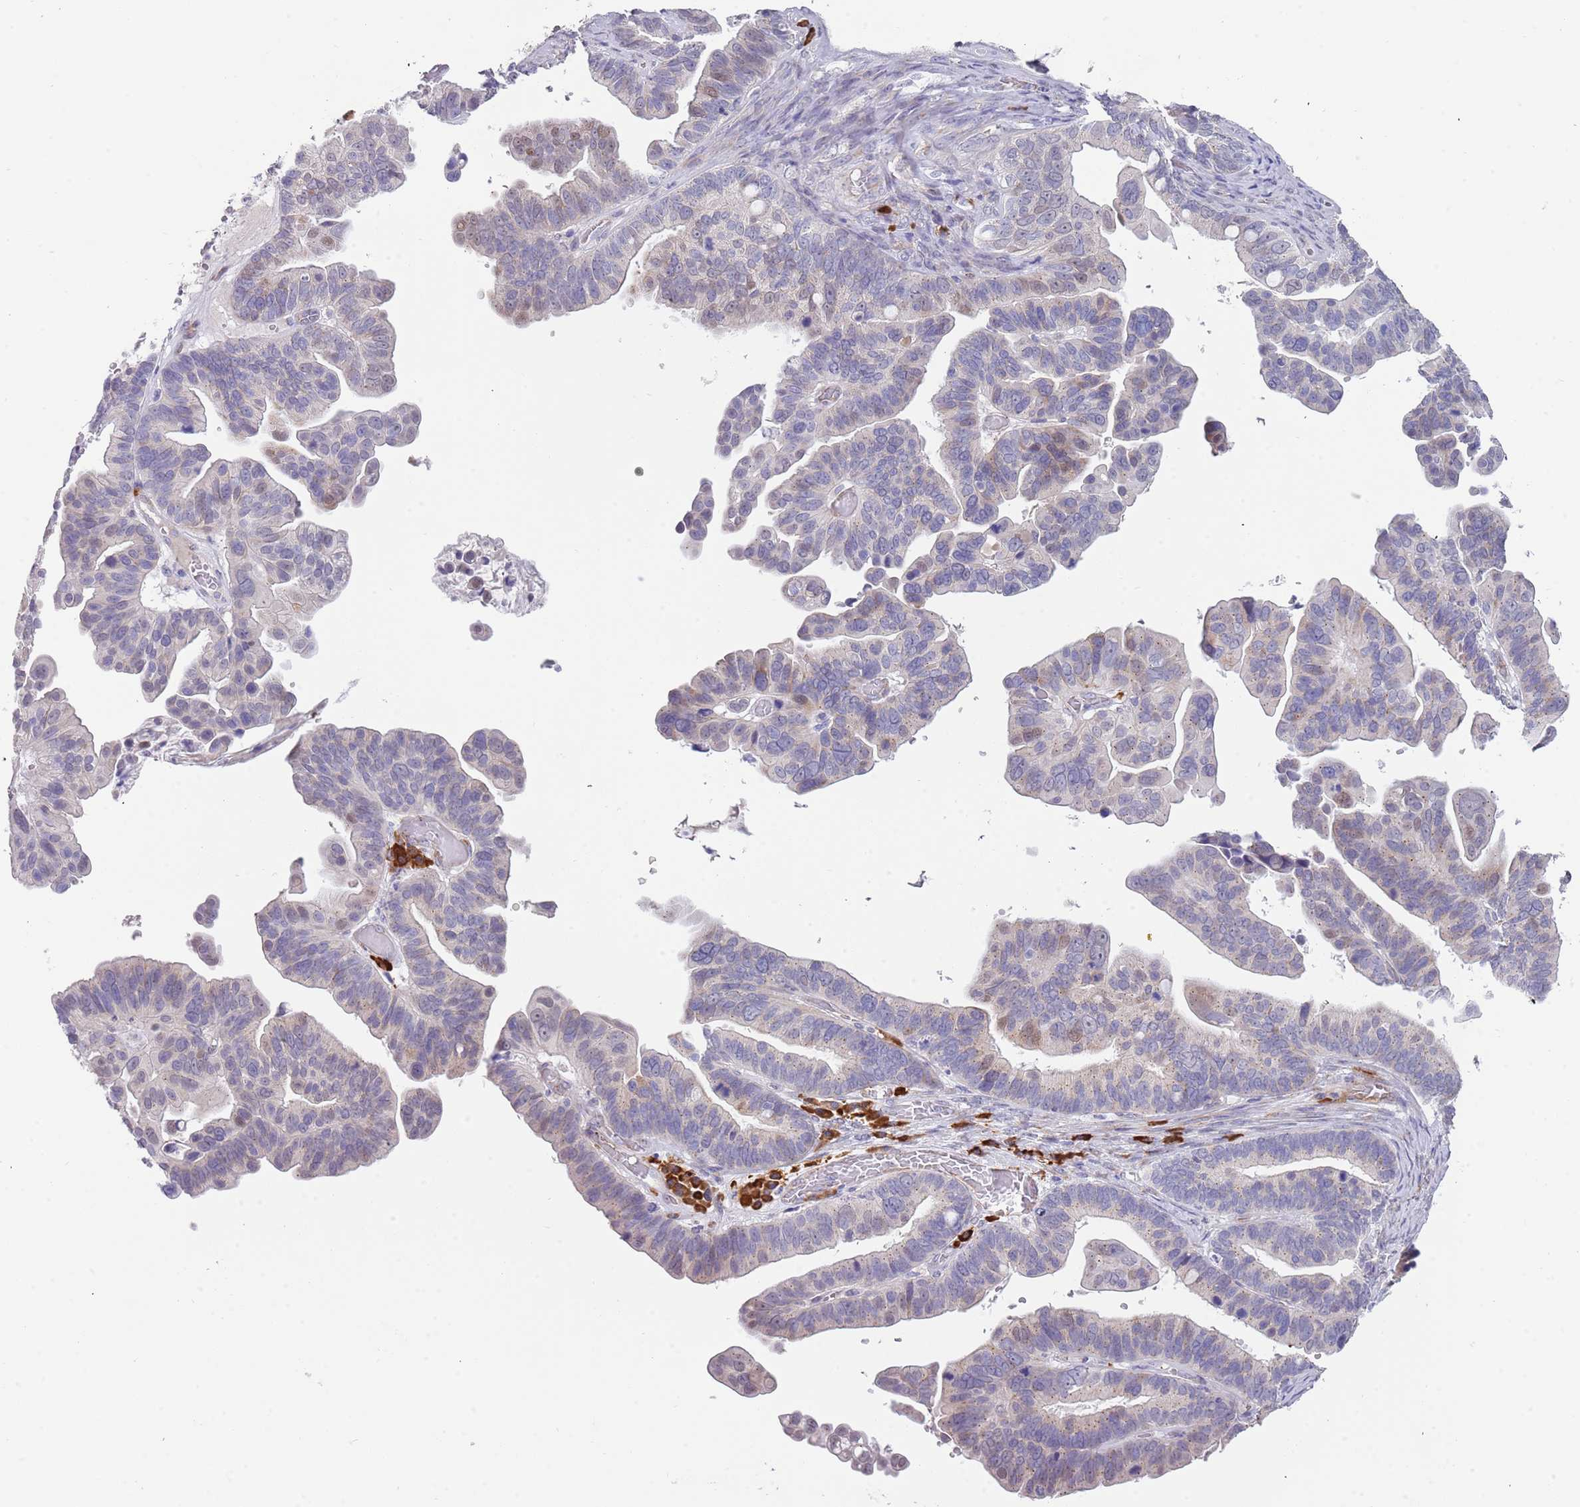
{"staining": {"intensity": "moderate", "quantity": "25%-75%", "location": "cytoplasmic/membranous"}, "tissue": "ovarian cancer", "cell_type": "Tumor cells", "image_type": "cancer", "snomed": [{"axis": "morphology", "description": "Cystadenocarcinoma, serous, NOS"}, {"axis": "topography", "description": "Ovary"}], "caption": "There is medium levels of moderate cytoplasmic/membranous positivity in tumor cells of ovarian cancer (serous cystadenocarcinoma), as demonstrated by immunohistochemical staining (brown color).", "gene": "TNRC6C", "patient": {"sex": "female", "age": 56}}